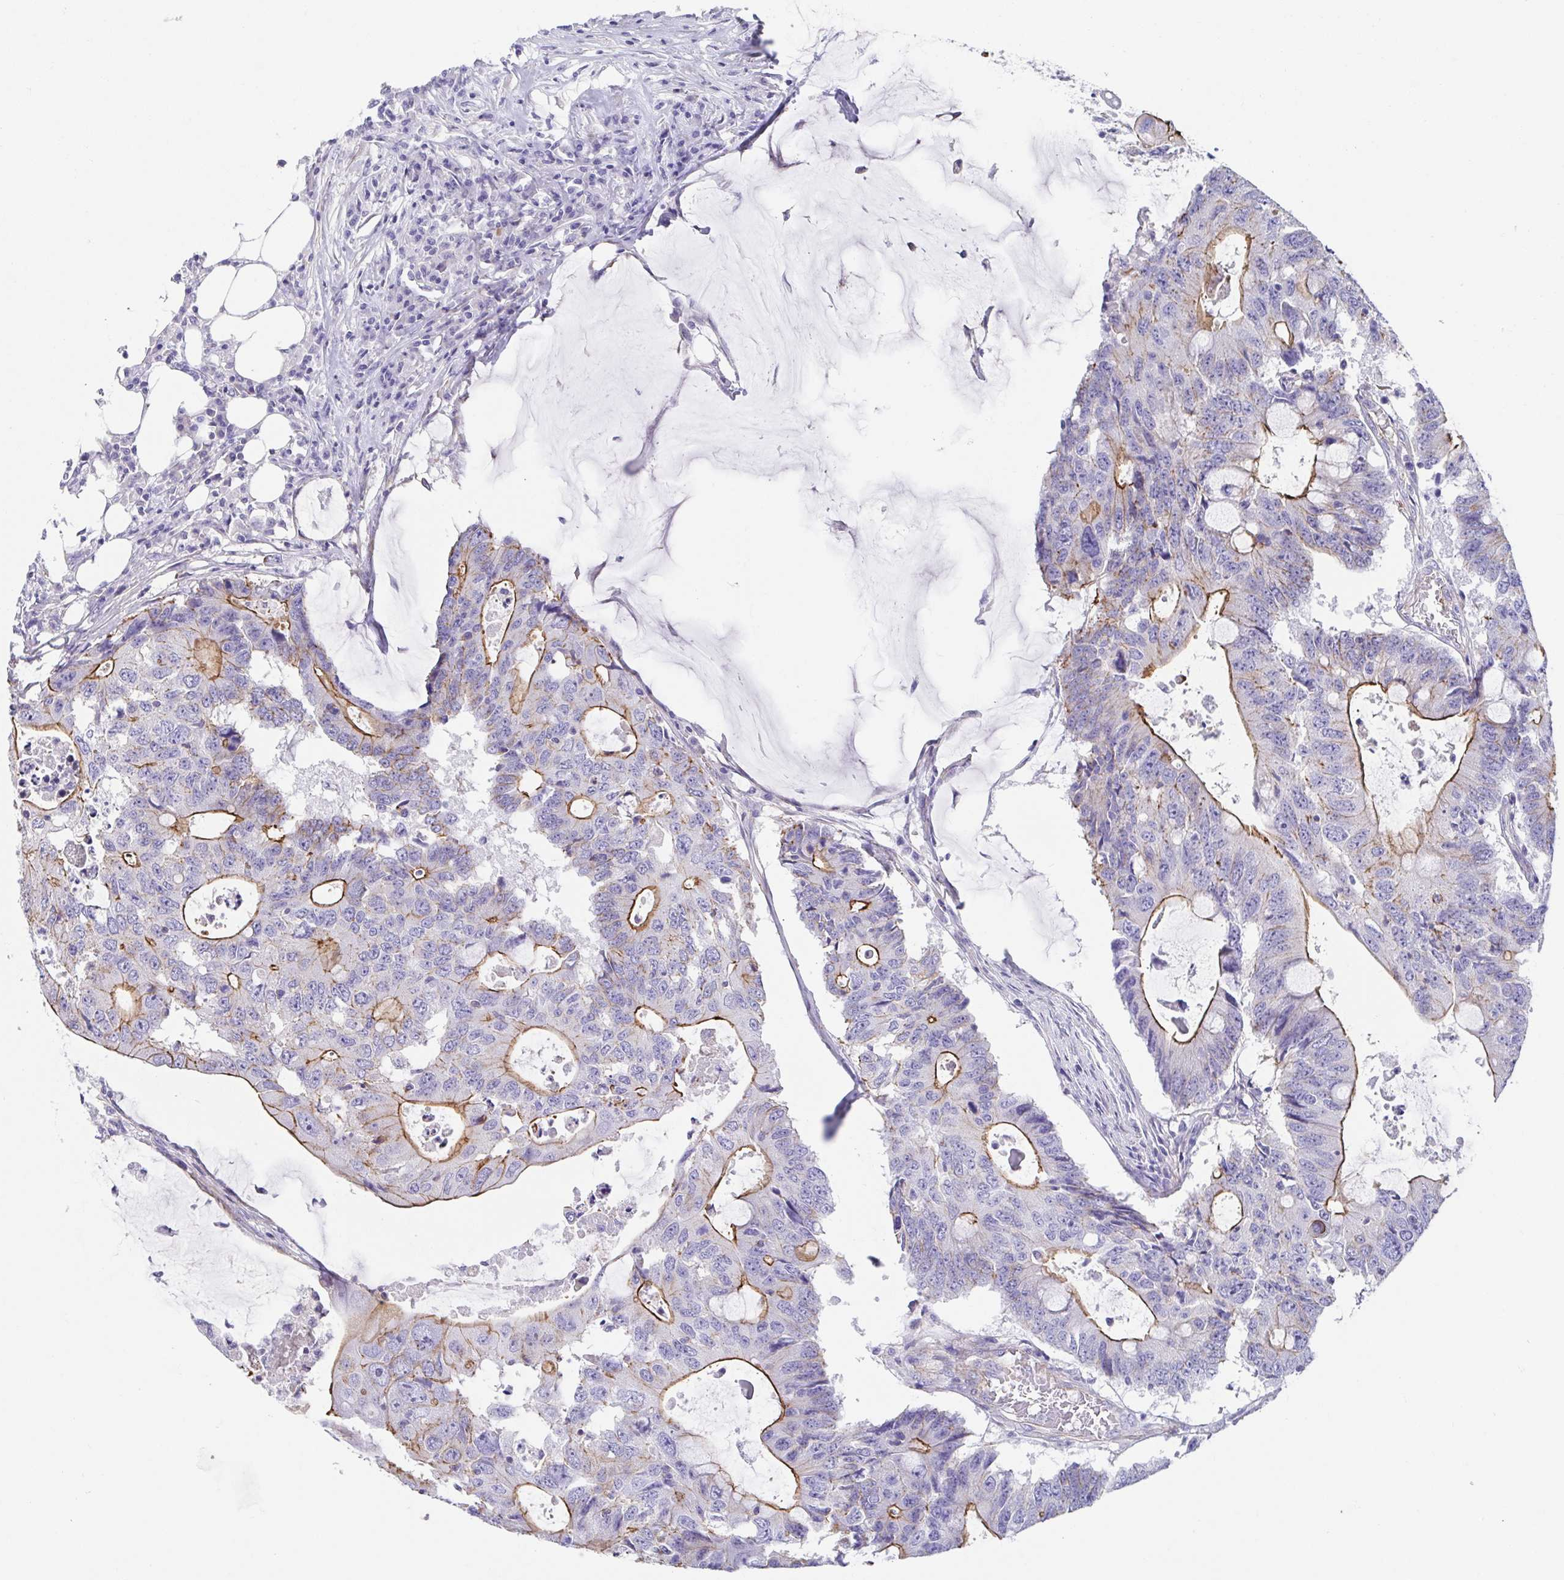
{"staining": {"intensity": "moderate", "quantity": "25%-75%", "location": "cytoplasmic/membranous"}, "tissue": "colorectal cancer", "cell_type": "Tumor cells", "image_type": "cancer", "snomed": [{"axis": "morphology", "description": "Adenocarcinoma, NOS"}, {"axis": "topography", "description": "Colon"}], "caption": "An image of colorectal cancer stained for a protein displays moderate cytoplasmic/membranous brown staining in tumor cells.", "gene": "TRAM2", "patient": {"sex": "male", "age": 71}}